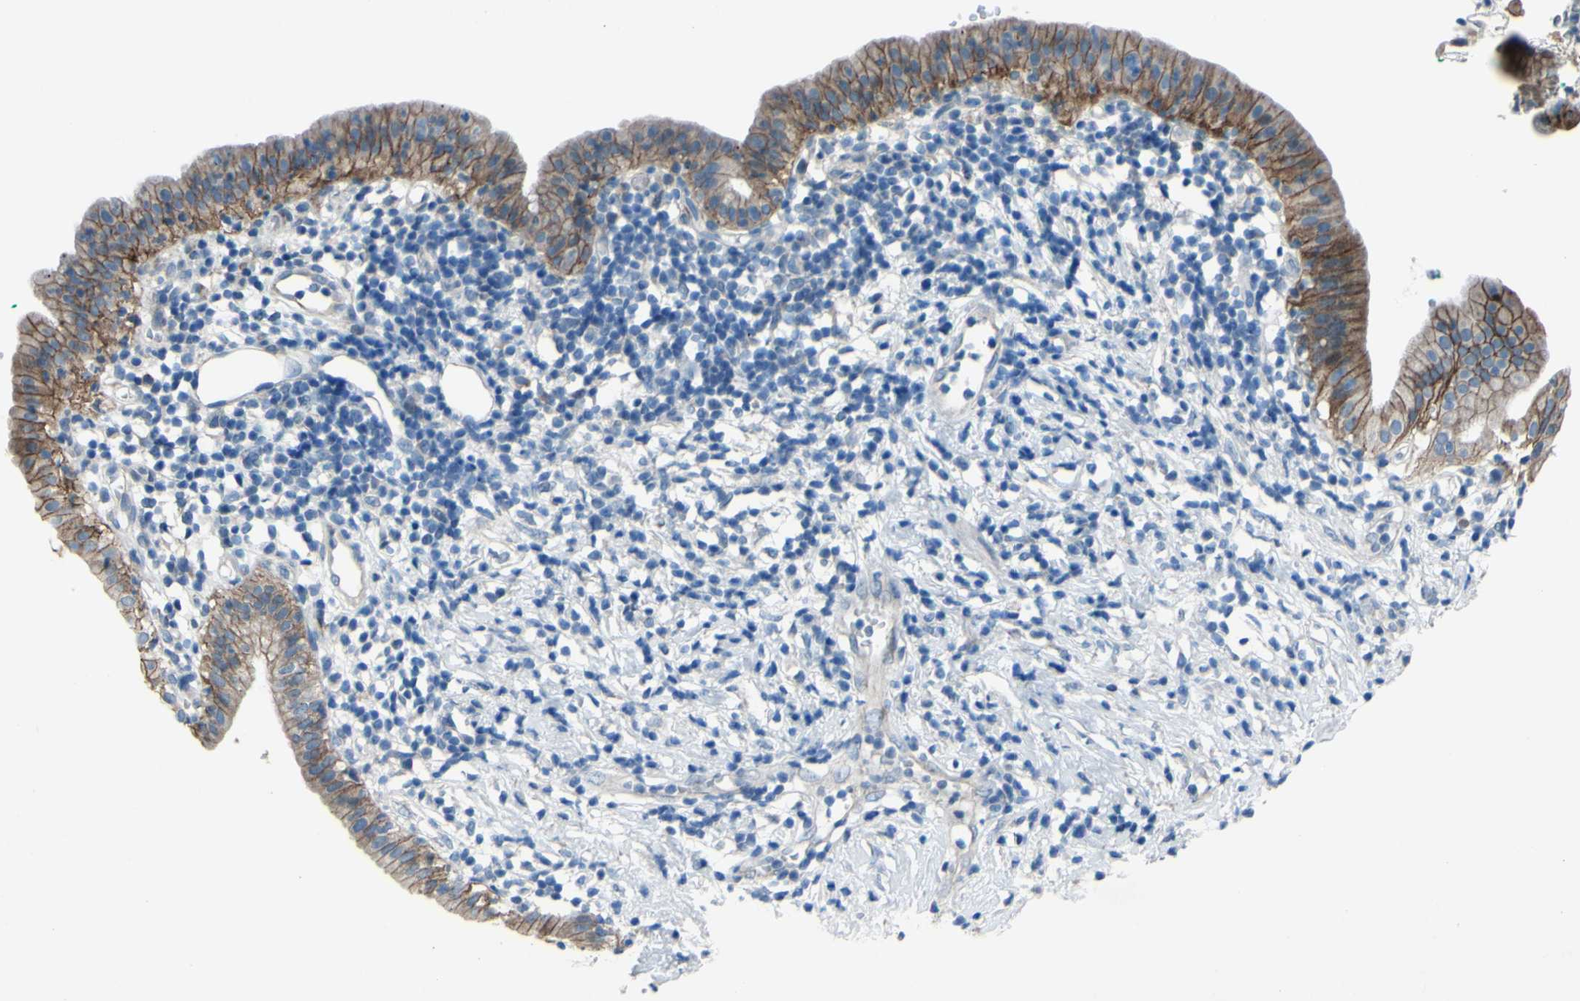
{"staining": {"intensity": "moderate", "quantity": ">75%", "location": "cytoplasmic/membranous"}, "tissue": "pancreatic cancer", "cell_type": "Tumor cells", "image_type": "cancer", "snomed": [{"axis": "morphology", "description": "Adenocarcinoma, NOS"}, {"axis": "morphology", "description": "Adenocarcinoma, metastatic, NOS"}, {"axis": "topography", "description": "Lymph node"}, {"axis": "topography", "description": "Pancreas"}, {"axis": "topography", "description": "Duodenum"}], "caption": "Approximately >75% of tumor cells in human pancreatic adenocarcinoma show moderate cytoplasmic/membranous protein positivity as visualized by brown immunohistochemical staining.", "gene": "CDCP1", "patient": {"sex": "female", "age": 64}}